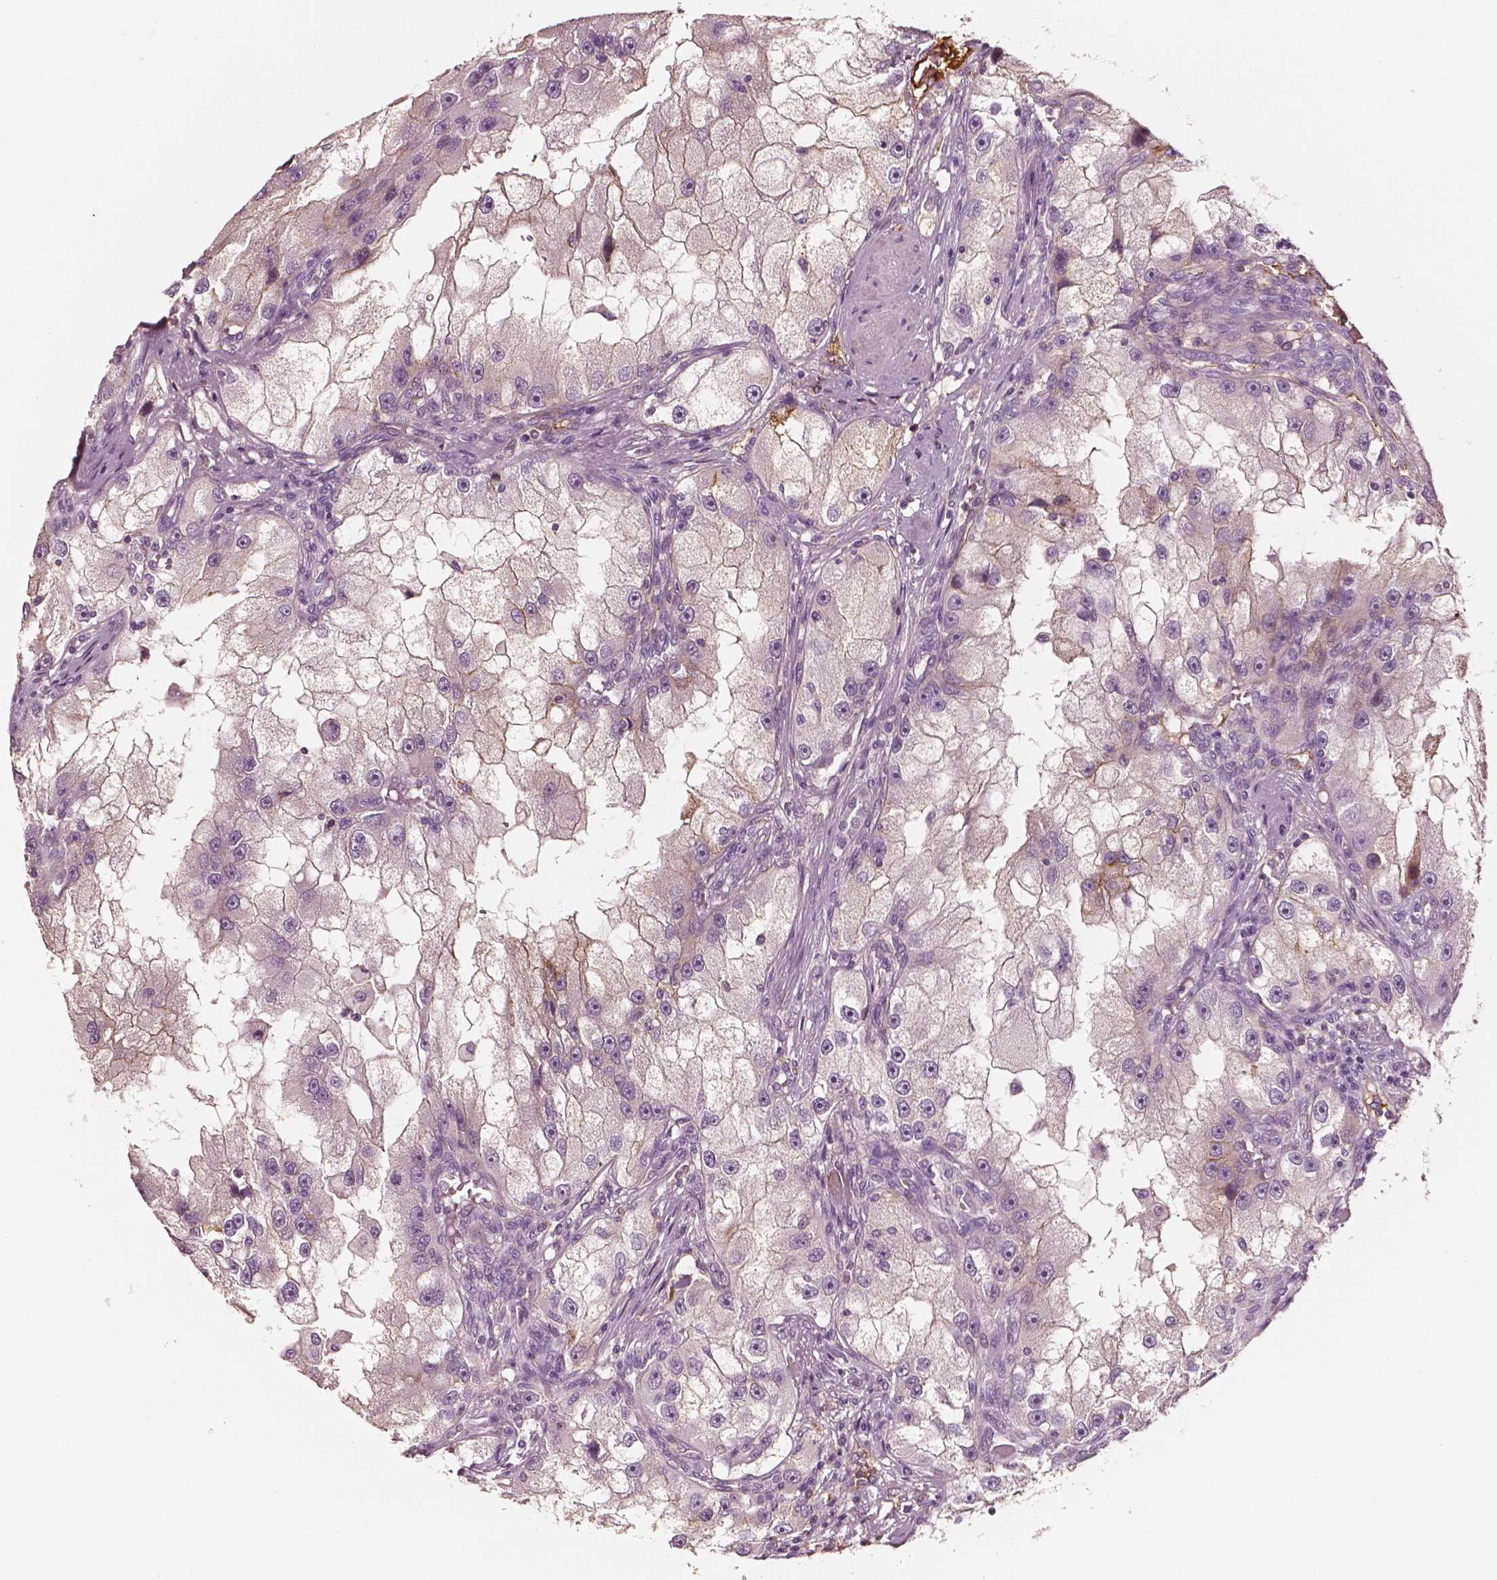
{"staining": {"intensity": "weak", "quantity": "<25%", "location": "nuclear"}, "tissue": "renal cancer", "cell_type": "Tumor cells", "image_type": "cancer", "snomed": [{"axis": "morphology", "description": "Adenocarcinoma, NOS"}, {"axis": "topography", "description": "Kidney"}], "caption": "The histopathology image demonstrates no significant expression in tumor cells of renal cancer (adenocarcinoma). Nuclei are stained in blue.", "gene": "APOA4", "patient": {"sex": "male", "age": 63}}